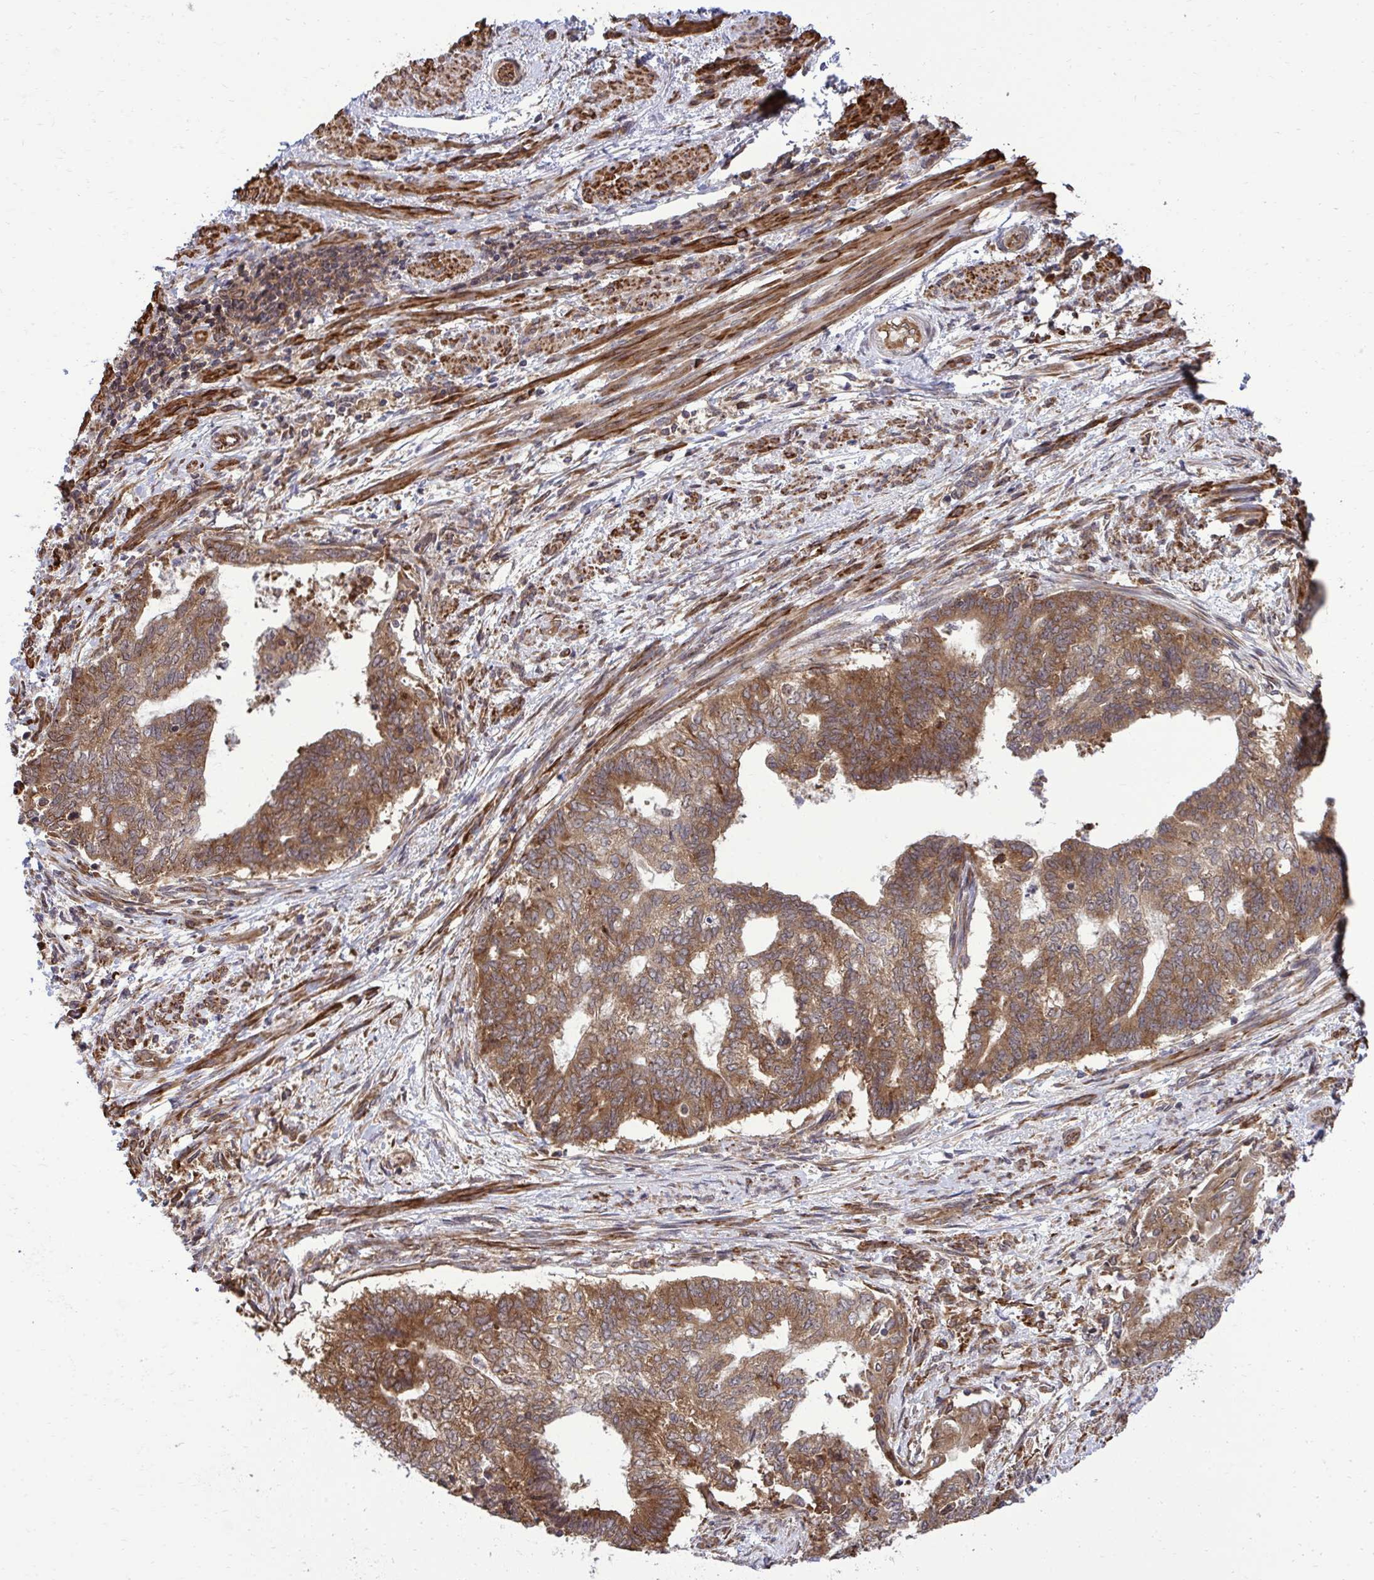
{"staining": {"intensity": "moderate", "quantity": ">75%", "location": "cytoplasmic/membranous"}, "tissue": "endometrial cancer", "cell_type": "Tumor cells", "image_type": "cancer", "snomed": [{"axis": "morphology", "description": "Adenocarcinoma, NOS"}, {"axis": "topography", "description": "Endometrium"}], "caption": "Immunohistochemistry (IHC) image of neoplastic tissue: endometrial cancer (adenocarcinoma) stained using immunohistochemistry reveals medium levels of moderate protein expression localized specifically in the cytoplasmic/membranous of tumor cells, appearing as a cytoplasmic/membranous brown color.", "gene": "RPS15", "patient": {"sex": "female", "age": 65}}